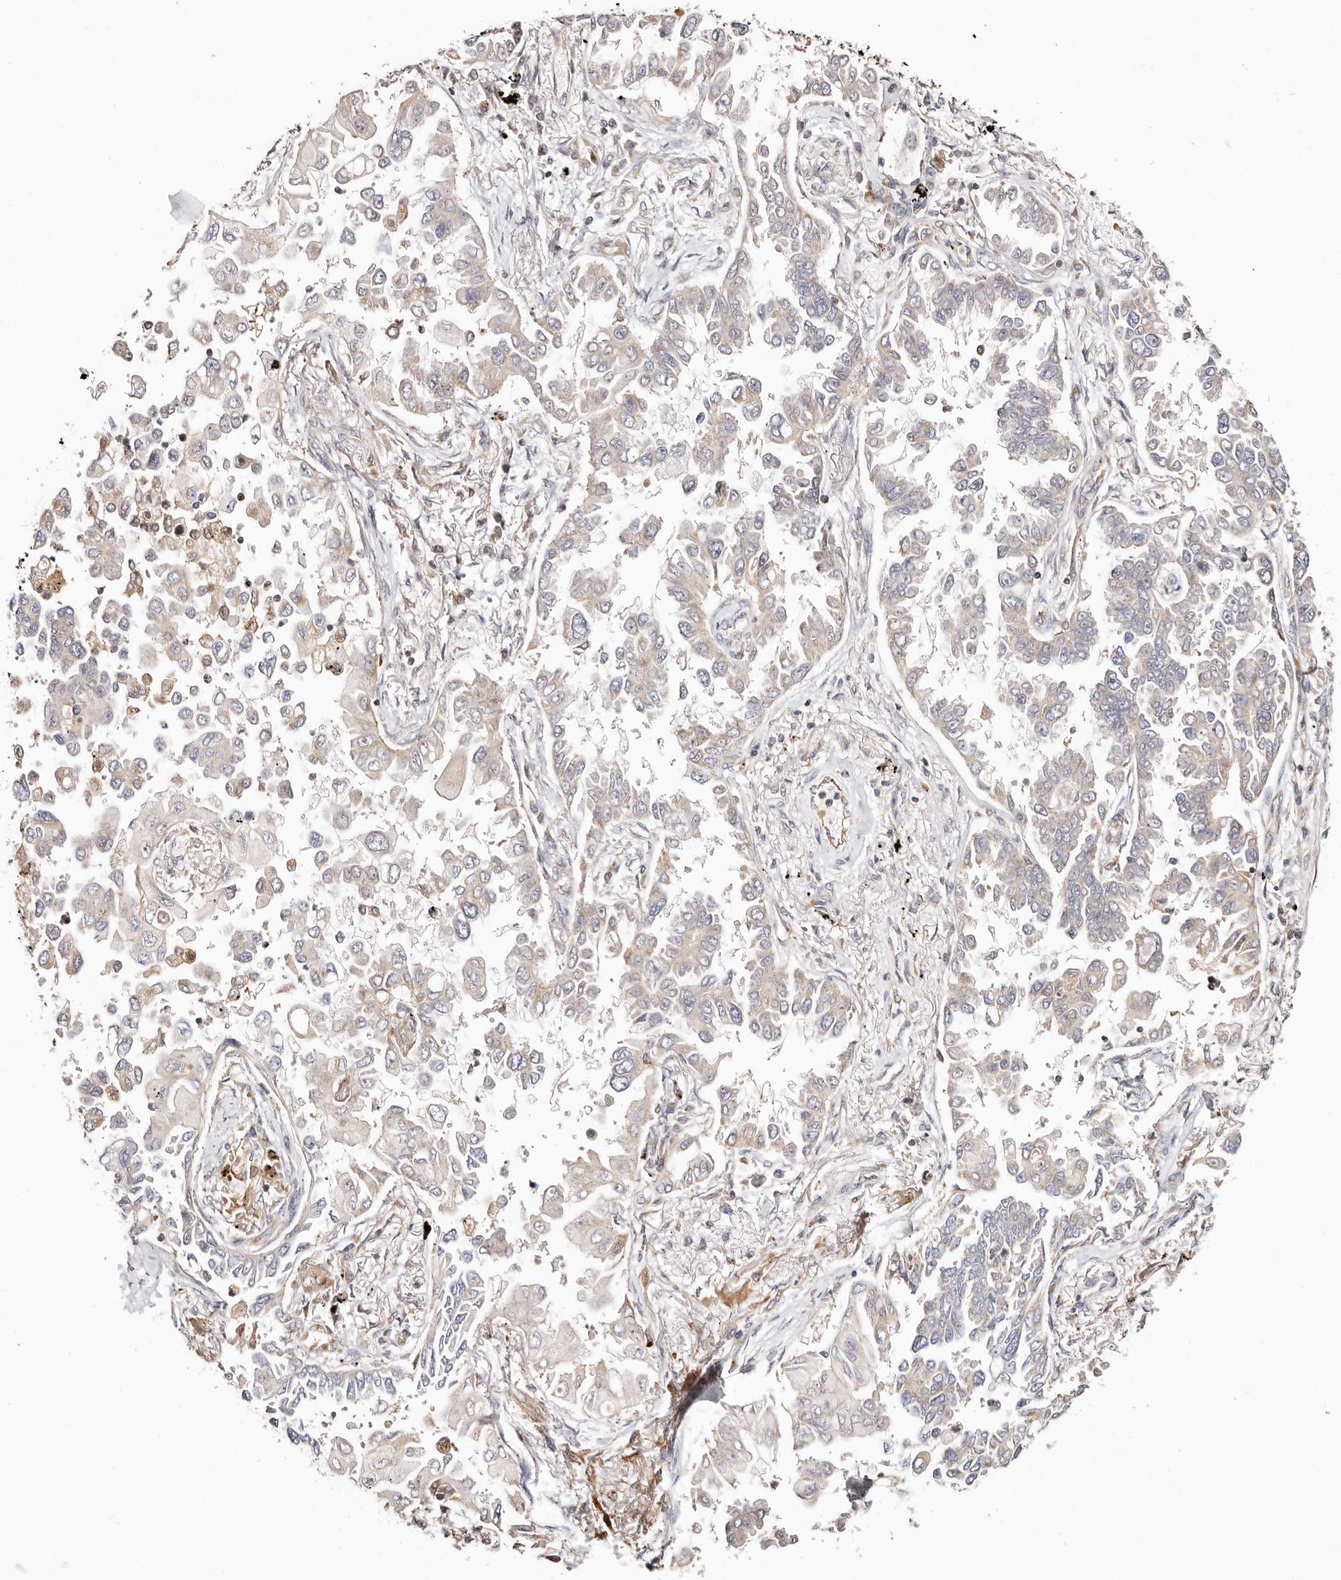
{"staining": {"intensity": "weak", "quantity": "<25%", "location": "cytoplasmic/membranous"}, "tissue": "lung cancer", "cell_type": "Tumor cells", "image_type": "cancer", "snomed": [{"axis": "morphology", "description": "Adenocarcinoma, NOS"}, {"axis": "topography", "description": "Lung"}], "caption": "Tumor cells show no significant protein expression in lung adenocarcinoma.", "gene": "MAPK1", "patient": {"sex": "female", "age": 67}}